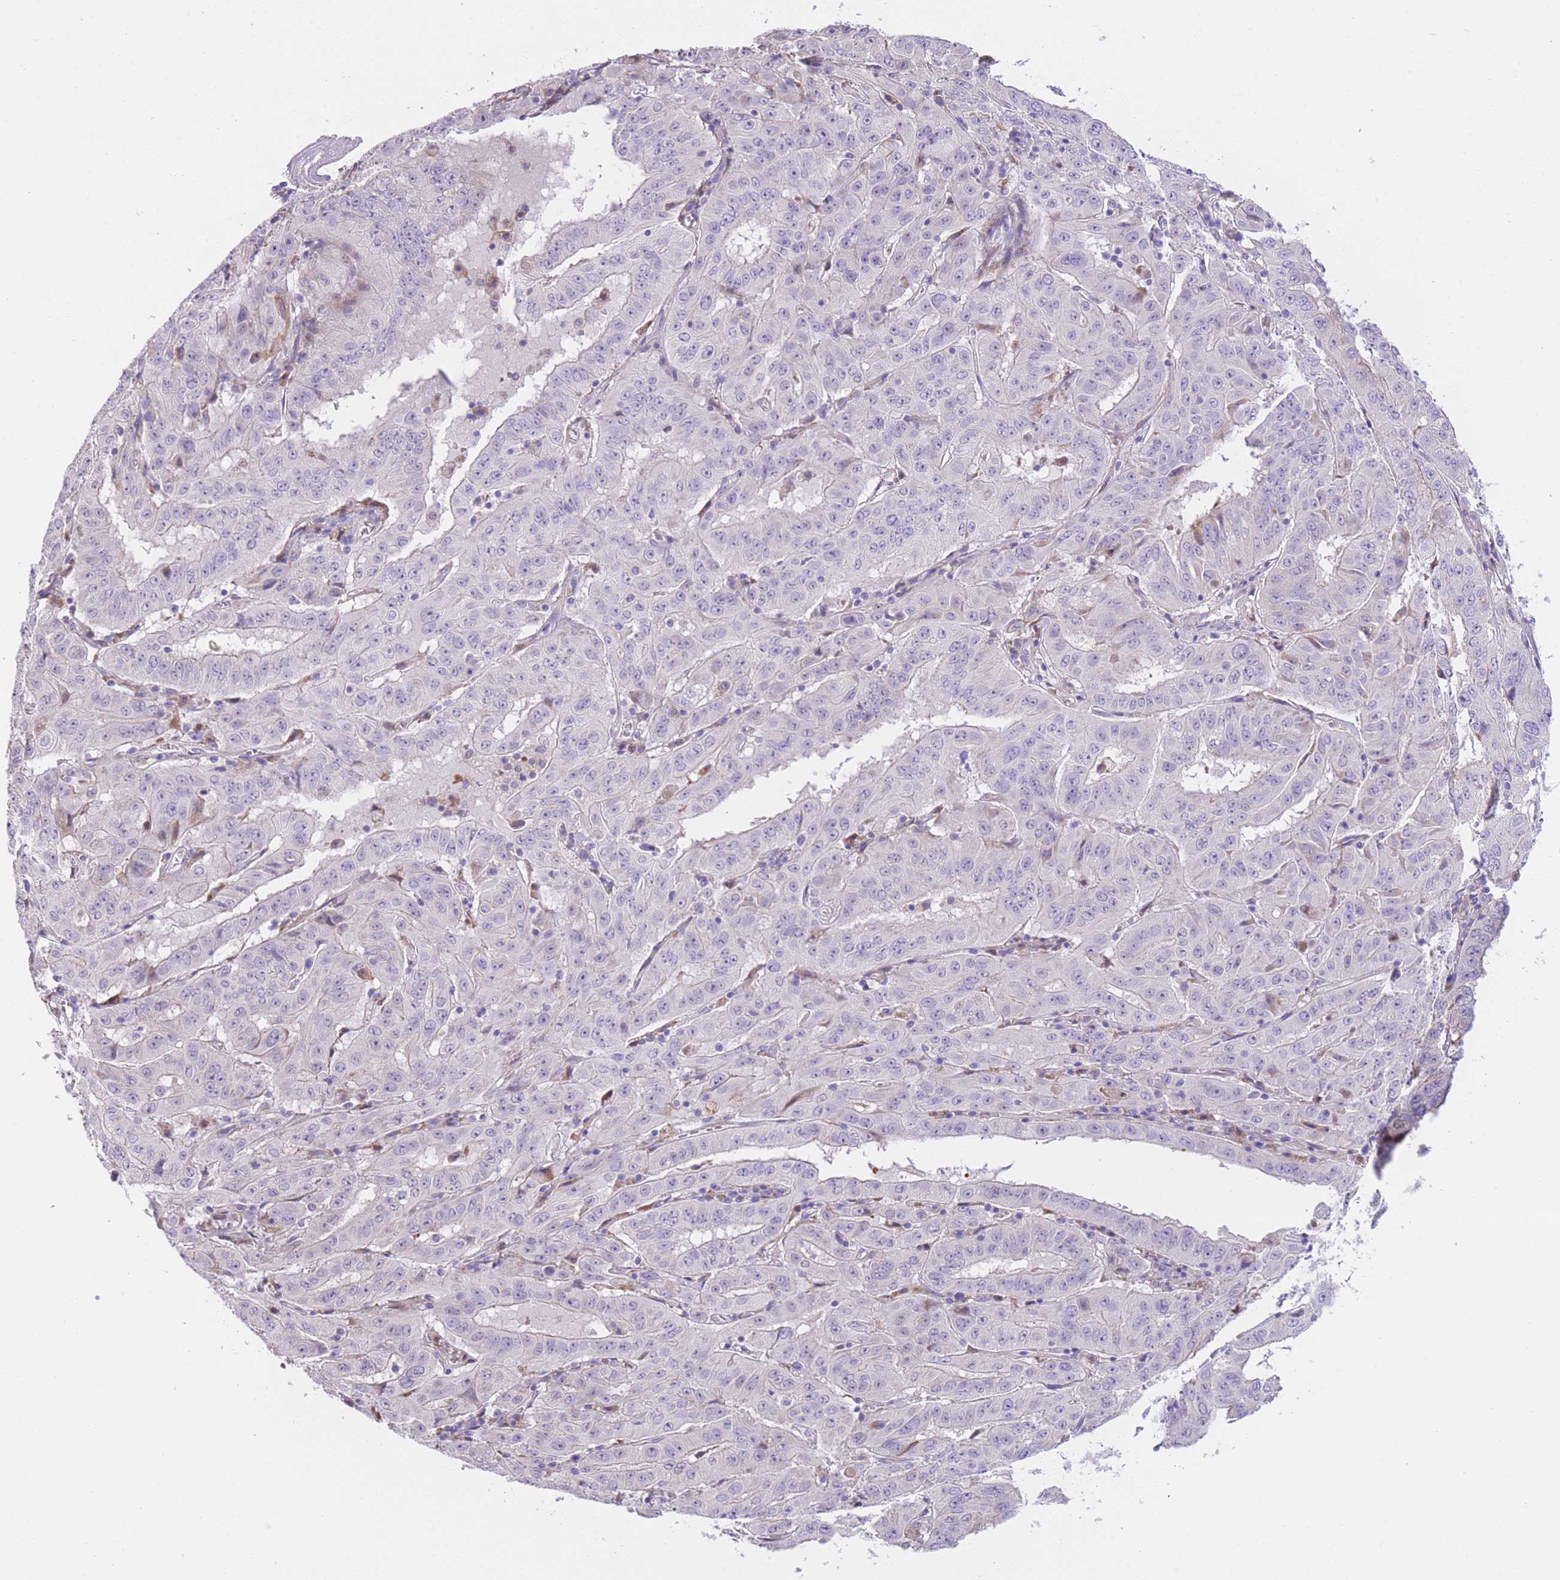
{"staining": {"intensity": "negative", "quantity": "none", "location": "none"}, "tissue": "pancreatic cancer", "cell_type": "Tumor cells", "image_type": "cancer", "snomed": [{"axis": "morphology", "description": "Adenocarcinoma, NOS"}, {"axis": "topography", "description": "Pancreas"}], "caption": "Pancreatic cancer (adenocarcinoma) stained for a protein using immunohistochemistry demonstrates no positivity tumor cells.", "gene": "IMPG1", "patient": {"sex": "male", "age": 63}}